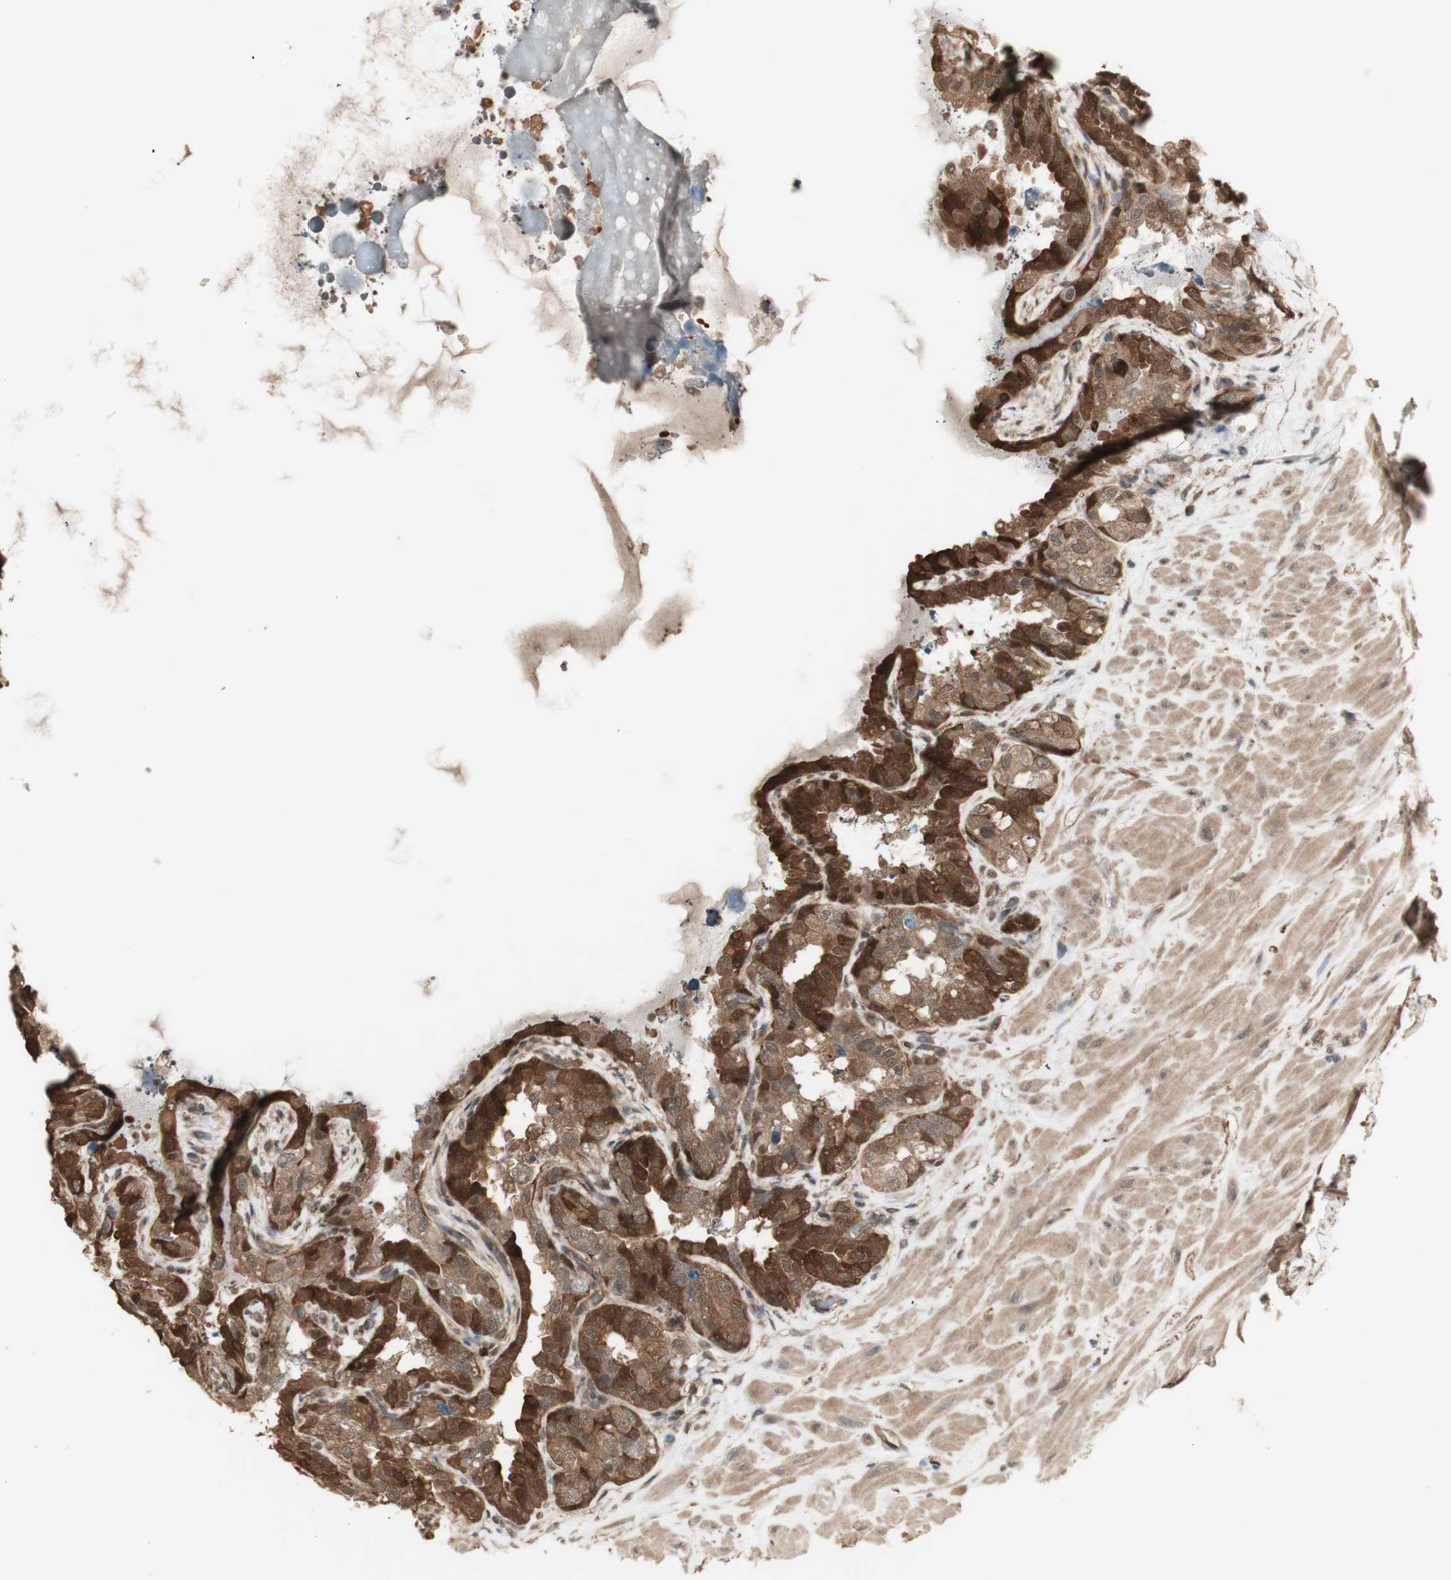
{"staining": {"intensity": "strong", "quantity": ">75%", "location": "cytoplasmic/membranous,nuclear"}, "tissue": "seminal vesicle", "cell_type": "Glandular cells", "image_type": "normal", "snomed": [{"axis": "morphology", "description": "Normal tissue, NOS"}, {"axis": "topography", "description": "Seminal veicle"}], "caption": "Normal seminal vesicle displays strong cytoplasmic/membranous,nuclear staining in approximately >75% of glandular cells, visualized by immunohistochemistry. The staining was performed using DAB, with brown indicating positive protein expression. Nuclei are stained blue with hematoxylin.", "gene": "YWHAB", "patient": {"sex": "male", "age": 68}}